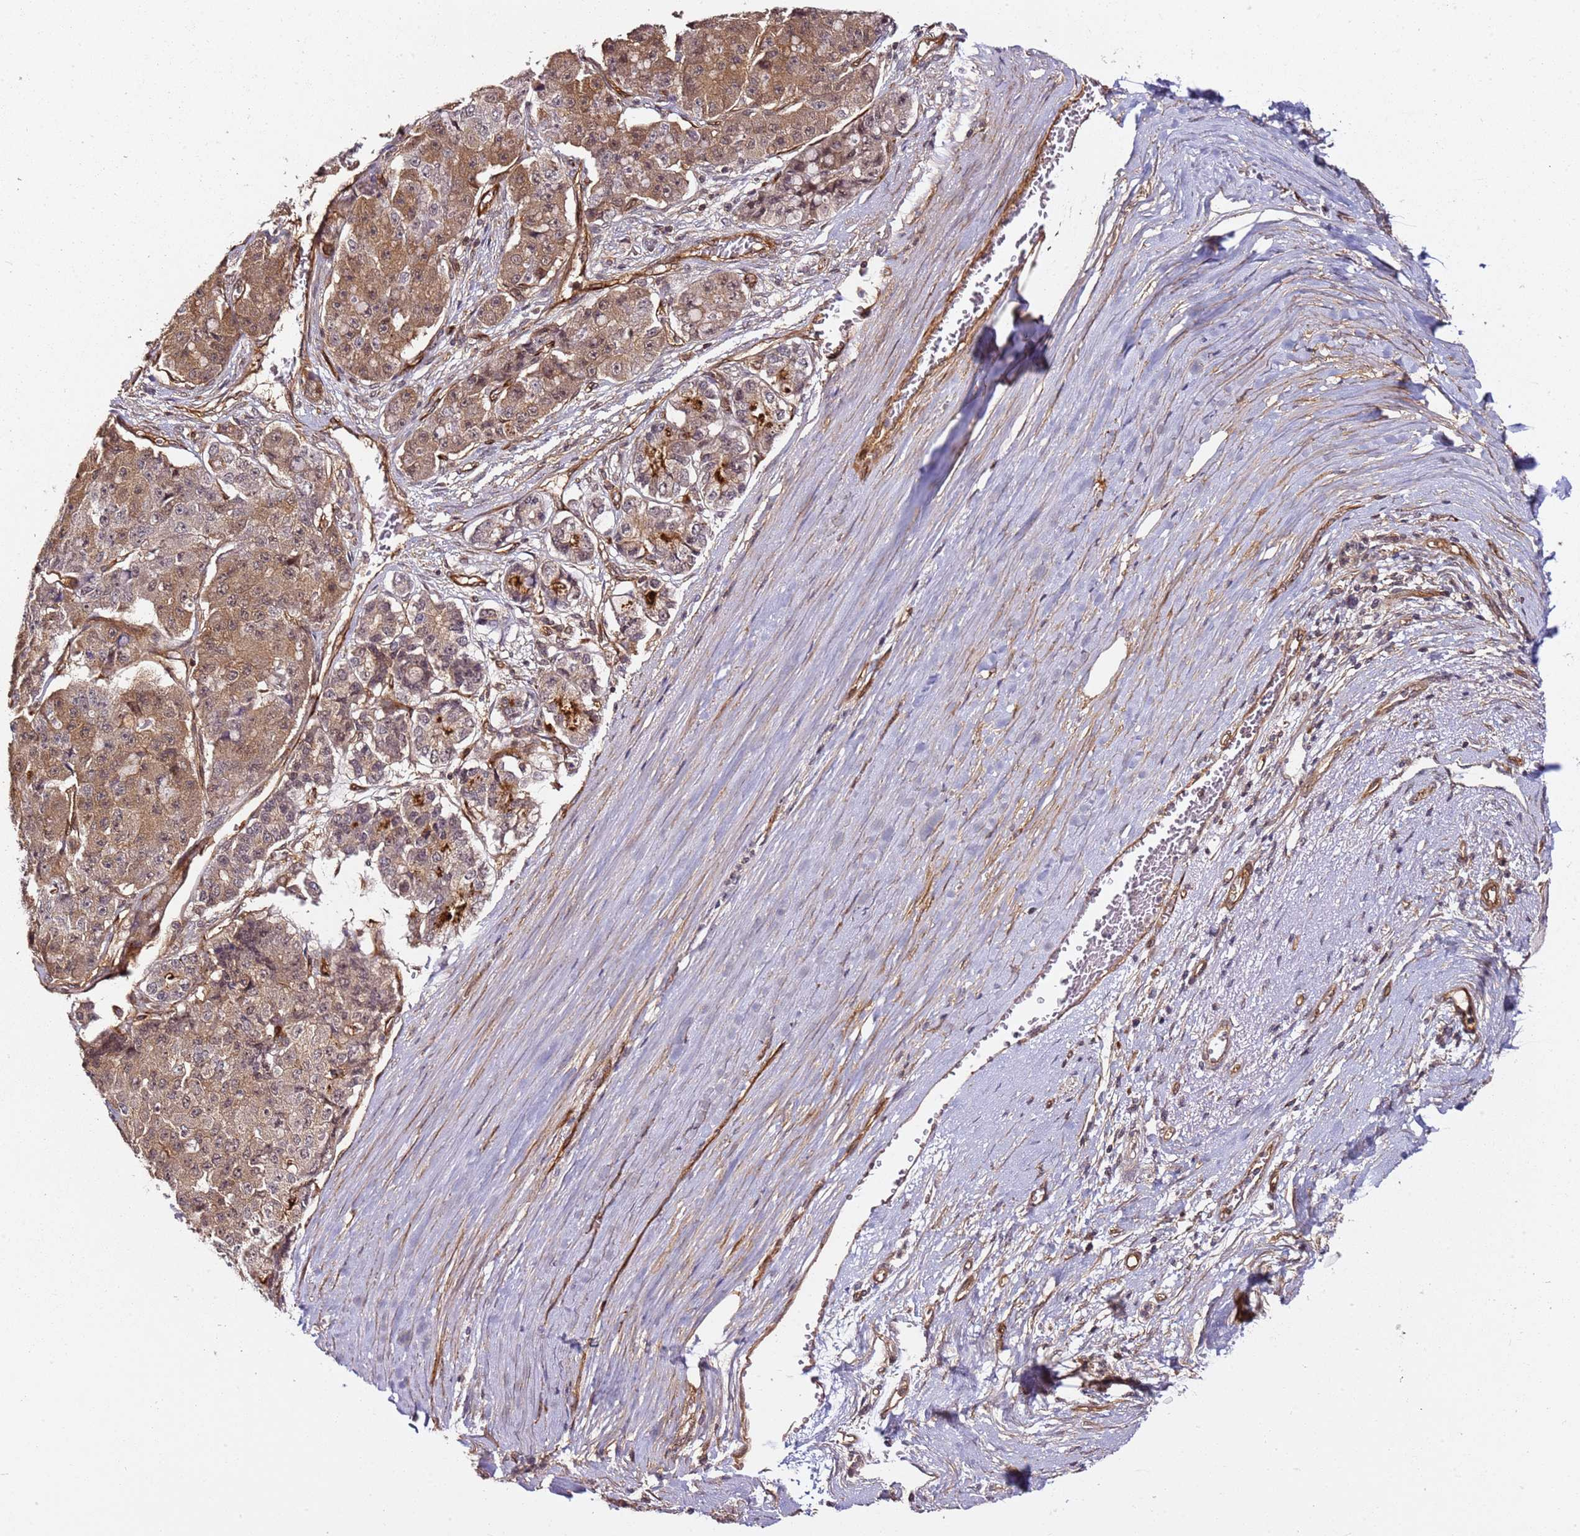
{"staining": {"intensity": "moderate", "quantity": ">75%", "location": "cytoplasmic/membranous"}, "tissue": "pancreatic cancer", "cell_type": "Tumor cells", "image_type": "cancer", "snomed": [{"axis": "morphology", "description": "Adenocarcinoma, NOS"}, {"axis": "topography", "description": "Pancreas"}], "caption": "Protein expression analysis of human pancreatic cancer reveals moderate cytoplasmic/membranous positivity in about >75% of tumor cells.", "gene": "CCNYL1", "patient": {"sex": "male", "age": 50}}